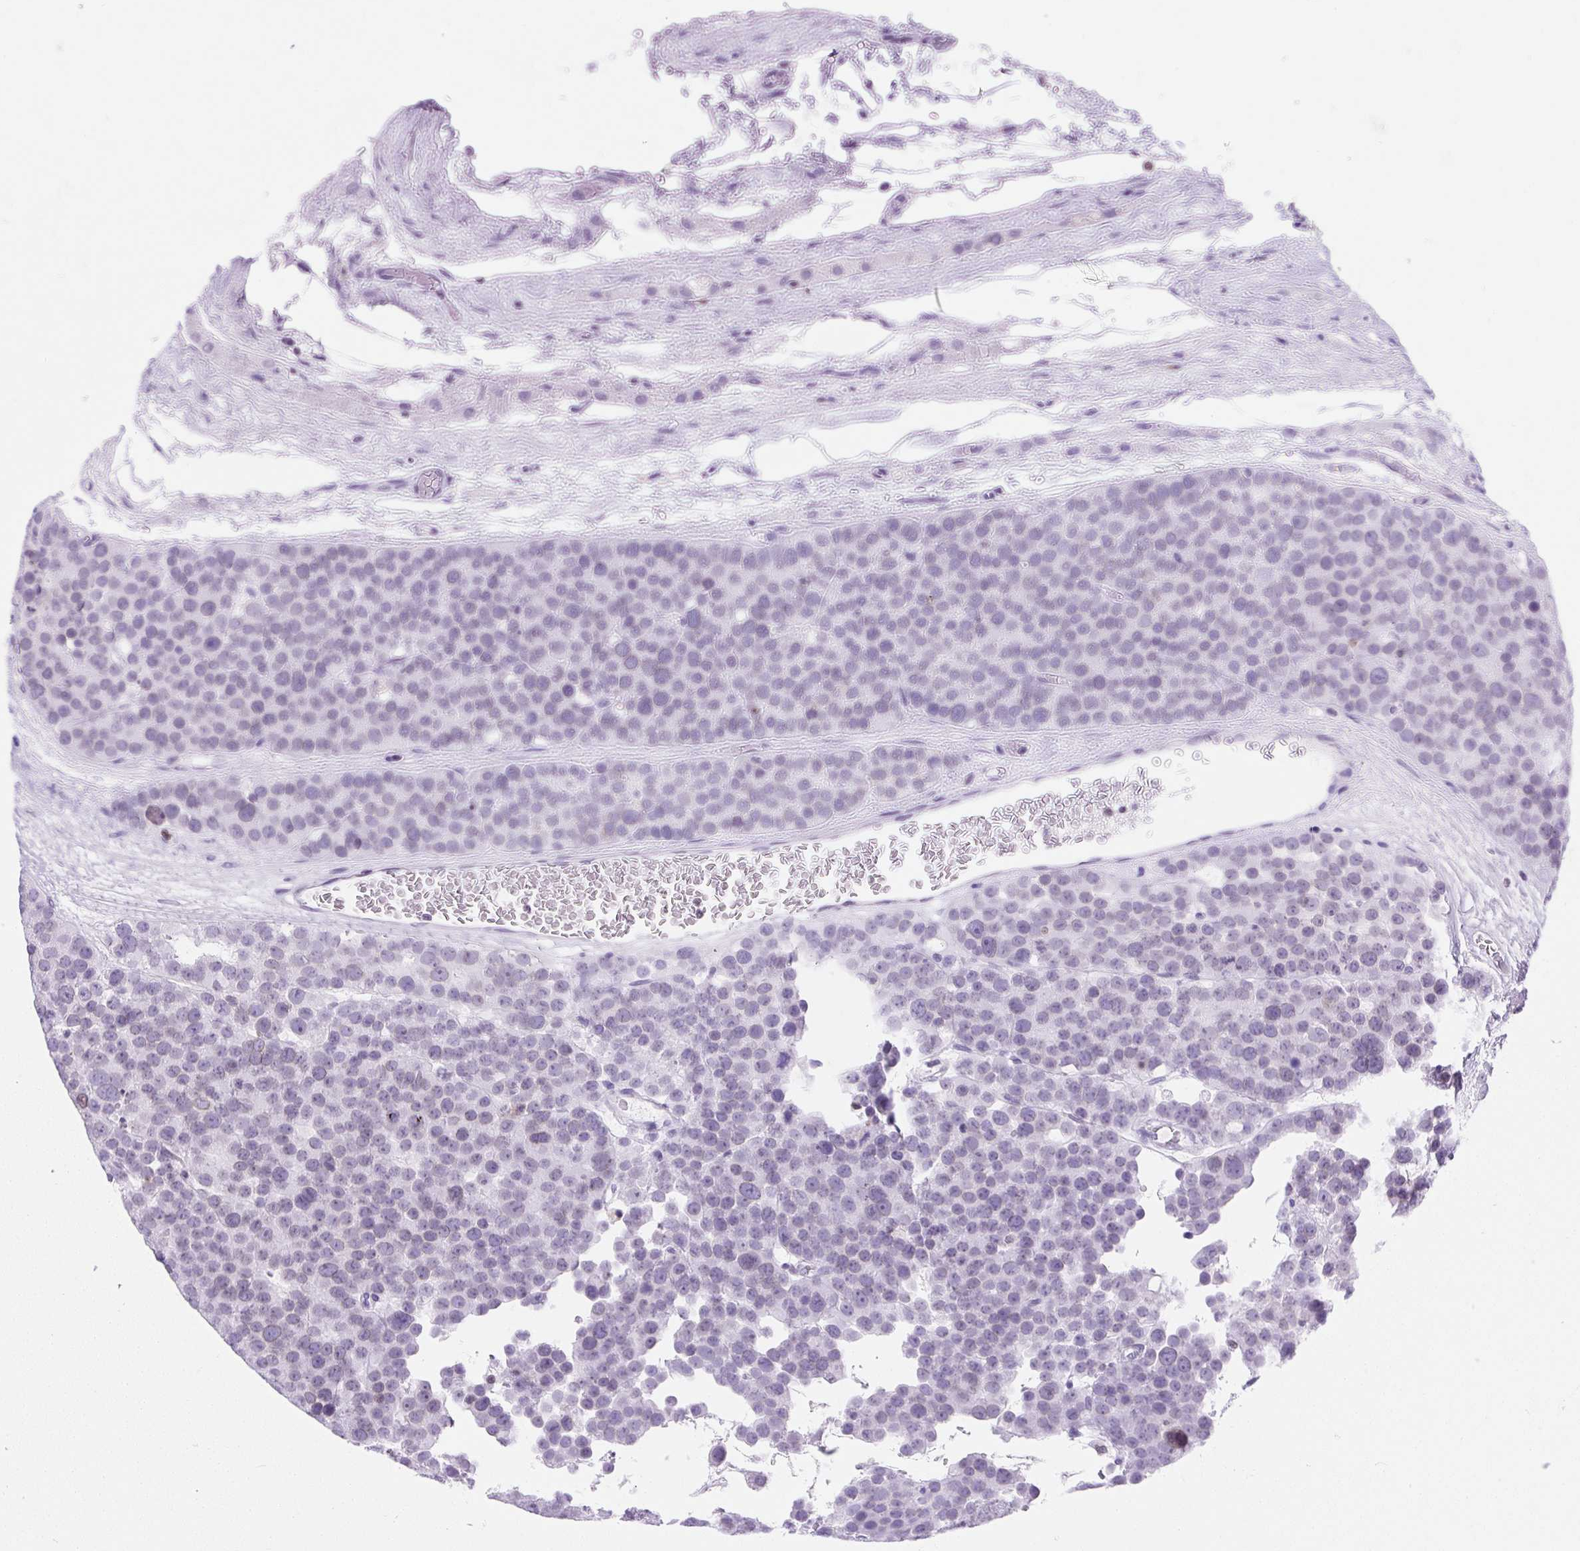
{"staining": {"intensity": "negative", "quantity": "none", "location": "none"}, "tissue": "testis cancer", "cell_type": "Tumor cells", "image_type": "cancer", "snomed": [{"axis": "morphology", "description": "Seminoma, NOS"}, {"axis": "topography", "description": "Testis"}], "caption": "This is a histopathology image of IHC staining of seminoma (testis), which shows no staining in tumor cells.", "gene": "VPREB1", "patient": {"sex": "male", "age": 71}}